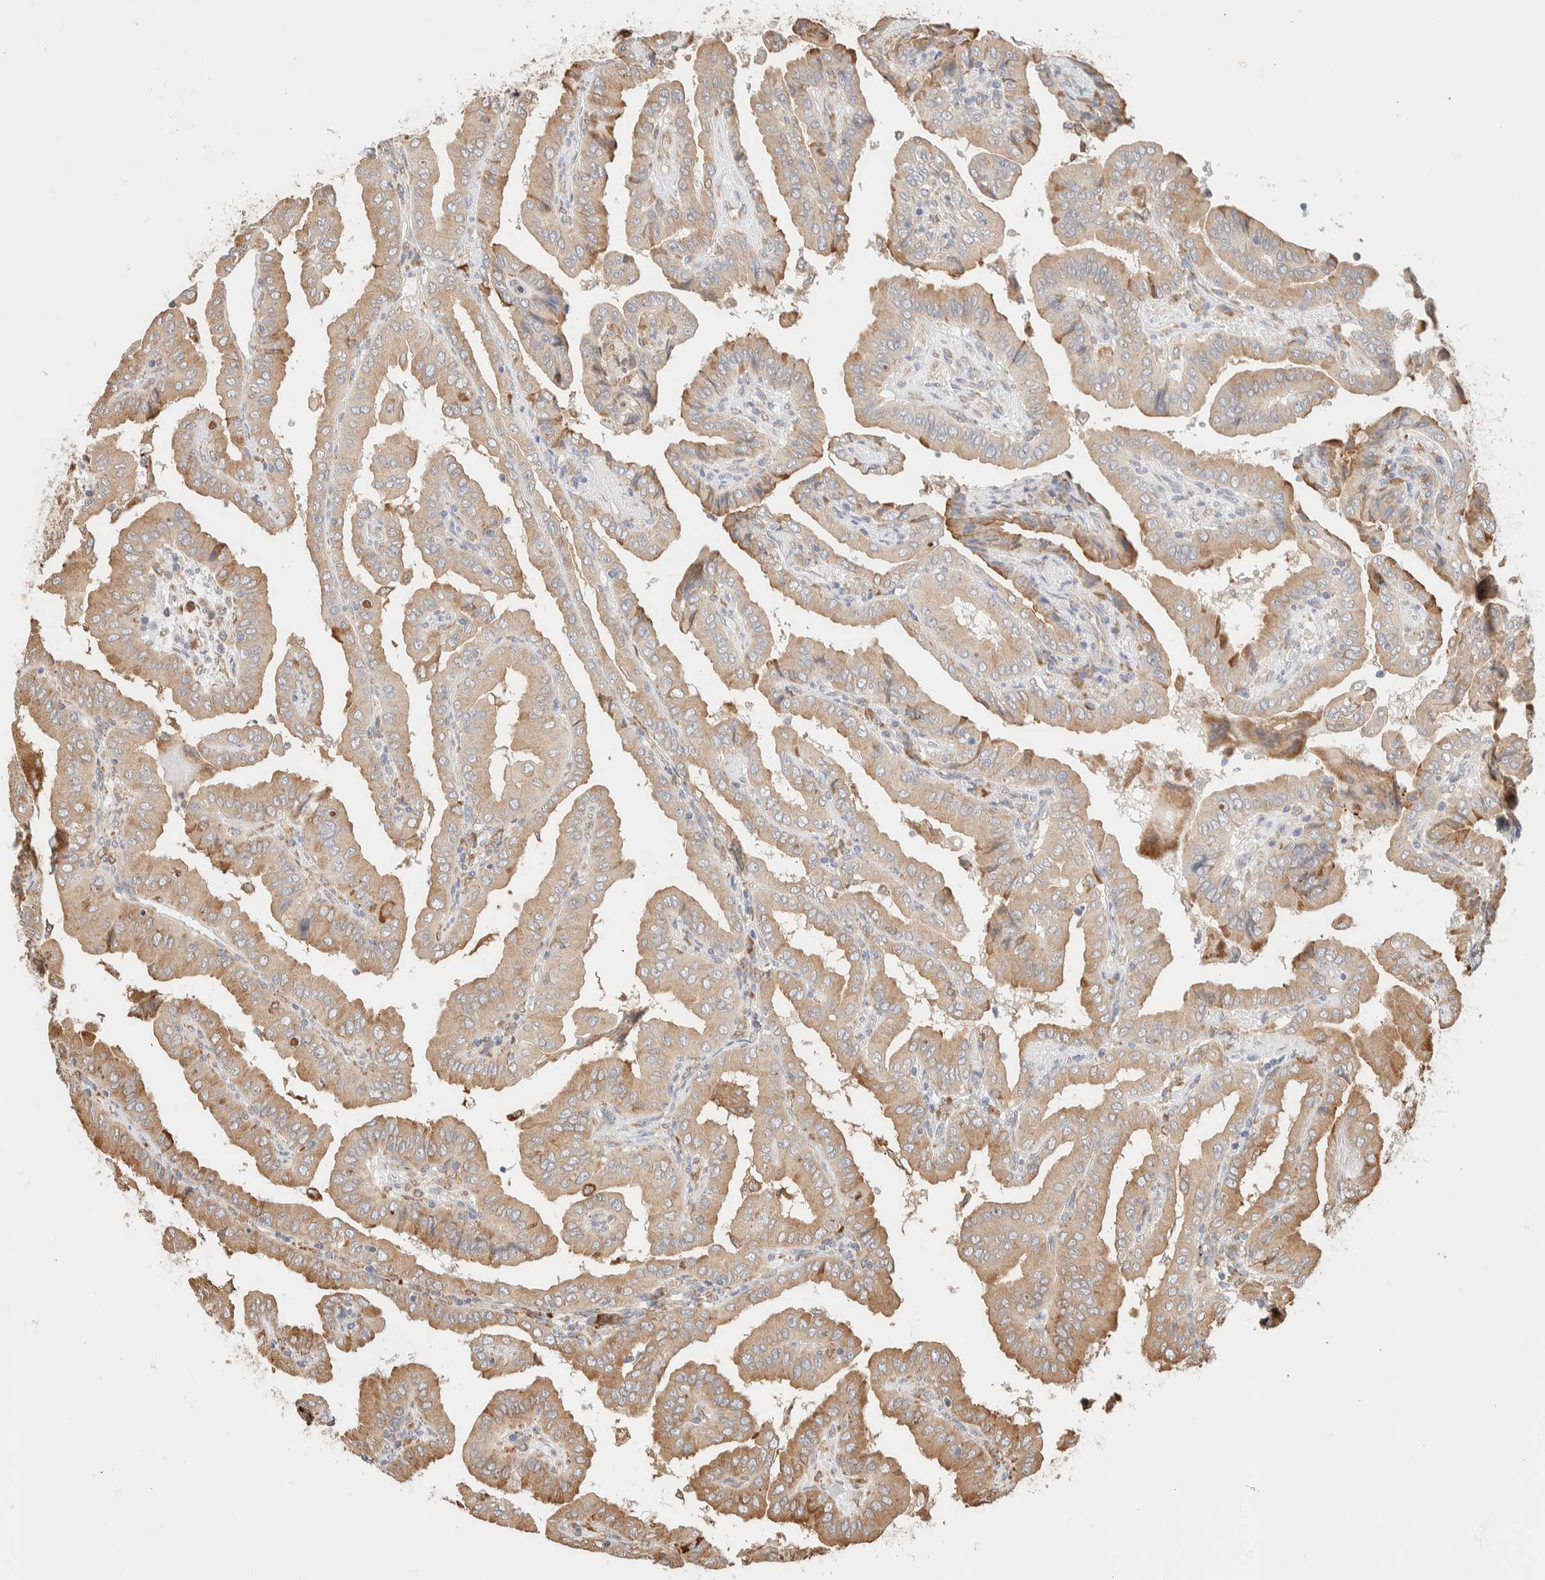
{"staining": {"intensity": "weak", "quantity": ">75%", "location": "cytoplasmic/membranous"}, "tissue": "thyroid cancer", "cell_type": "Tumor cells", "image_type": "cancer", "snomed": [{"axis": "morphology", "description": "Papillary adenocarcinoma, NOS"}, {"axis": "topography", "description": "Thyroid gland"}], "caption": "A brown stain highlights weak cytoplasmic/membranous expression of a protein in papillary adenocarcinoma (thyroid) tumor cells.", "gene": "INTS1", "patient": {"sex": "male", "age": 33}}